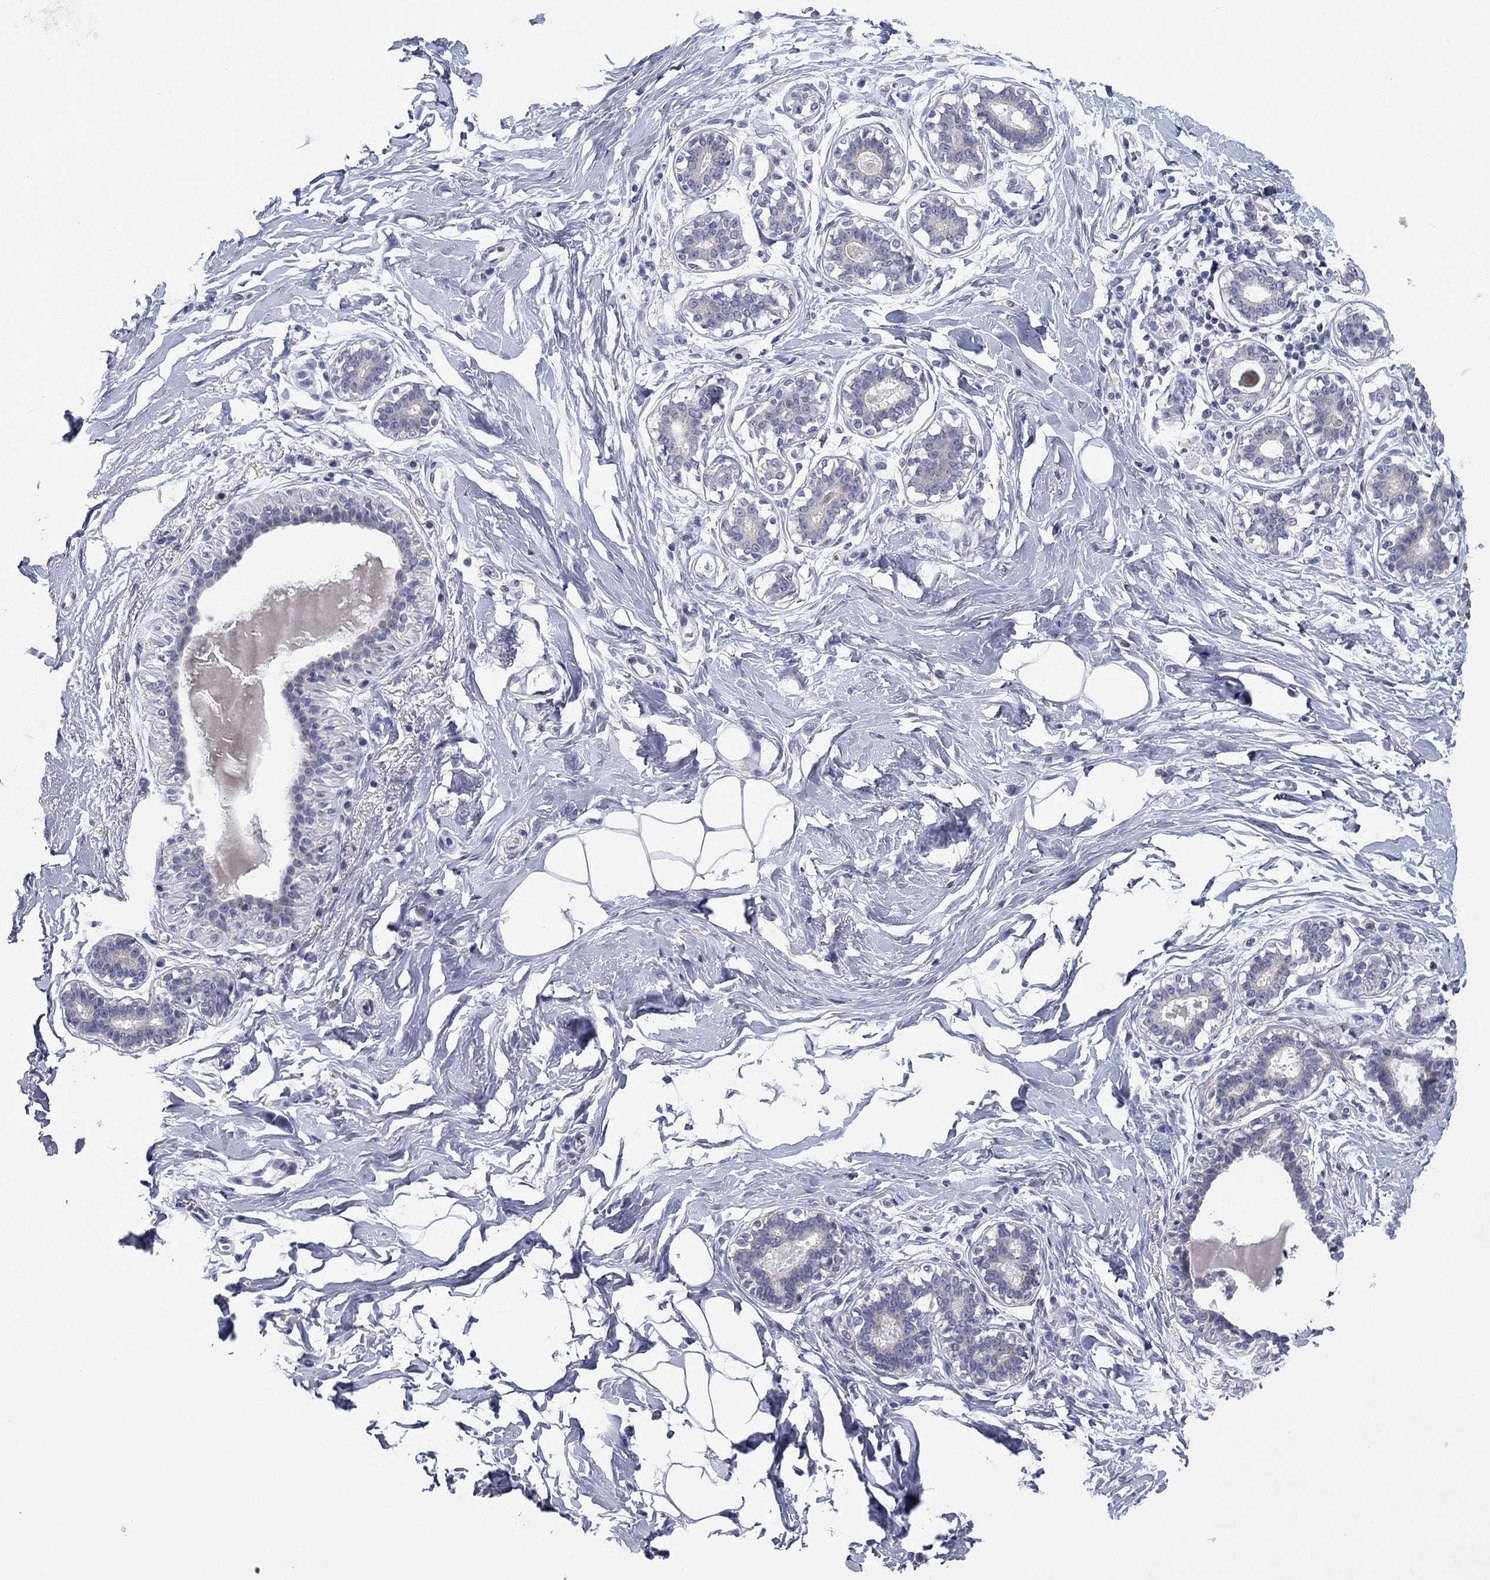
{"staining": {"intensity": "negative", "quantity": "none", "location": "none"}, "tissue": "breast", "cell_type": "Adipocytes", "image_type": "normal", "snomed": [{"axis": "morphology", "description": "Normal tissue, NOS"}, {"axis": "morphology", "description": "Lobular carcinoma, in situ"}, {"axis": "topography", "description": "Breast"}], "caption": "The immunohistochemistry histopathology image has no significant positivity in adipocytes of breast.", "gene": "CNTNAP4", "patient": {"sex": "female", "age": 35}}